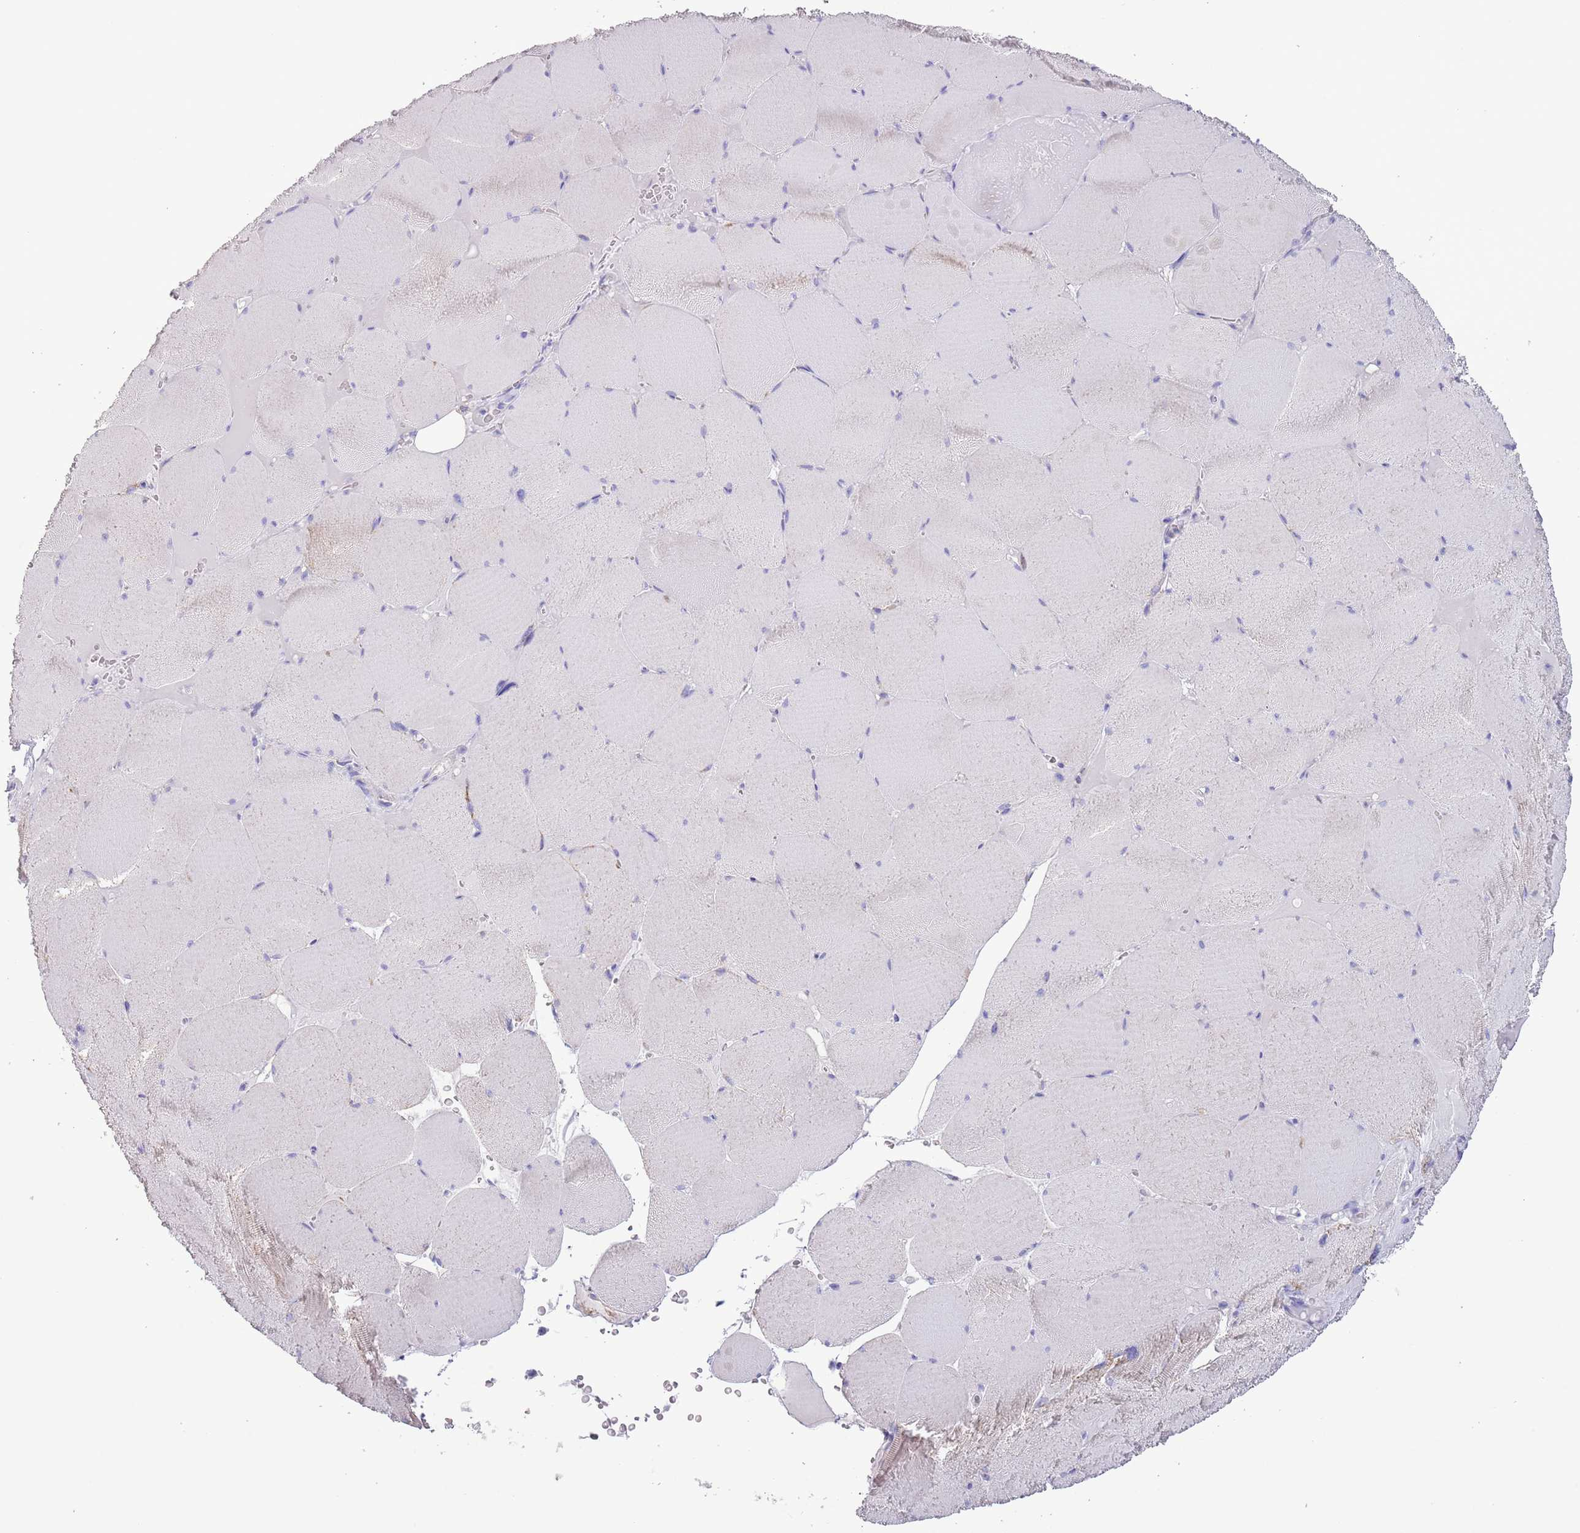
{"staining": {"intensity": "weak", "quantity": "25%-75%", "location": "cytoplasmic/membranous"}, "tissue": "skeletal muscle", "cell_type": "Myocytes", "image_type": "normal", "snomed": [{"axis": "morphology", "description": "Normal tissue, NOS"}, {"axis": "topography", "description": "Skeletal muscle"}, {"axis": "topography", "description": "Head-Neck"}], "caption": "Skeletal muscle stained with IHC exhibits weak cytoplasmic/membranous staining in about 25%-75% of myocytes.", "gene": "ATP6V1B1", "patient": {"sex": "male", "age": 66}}